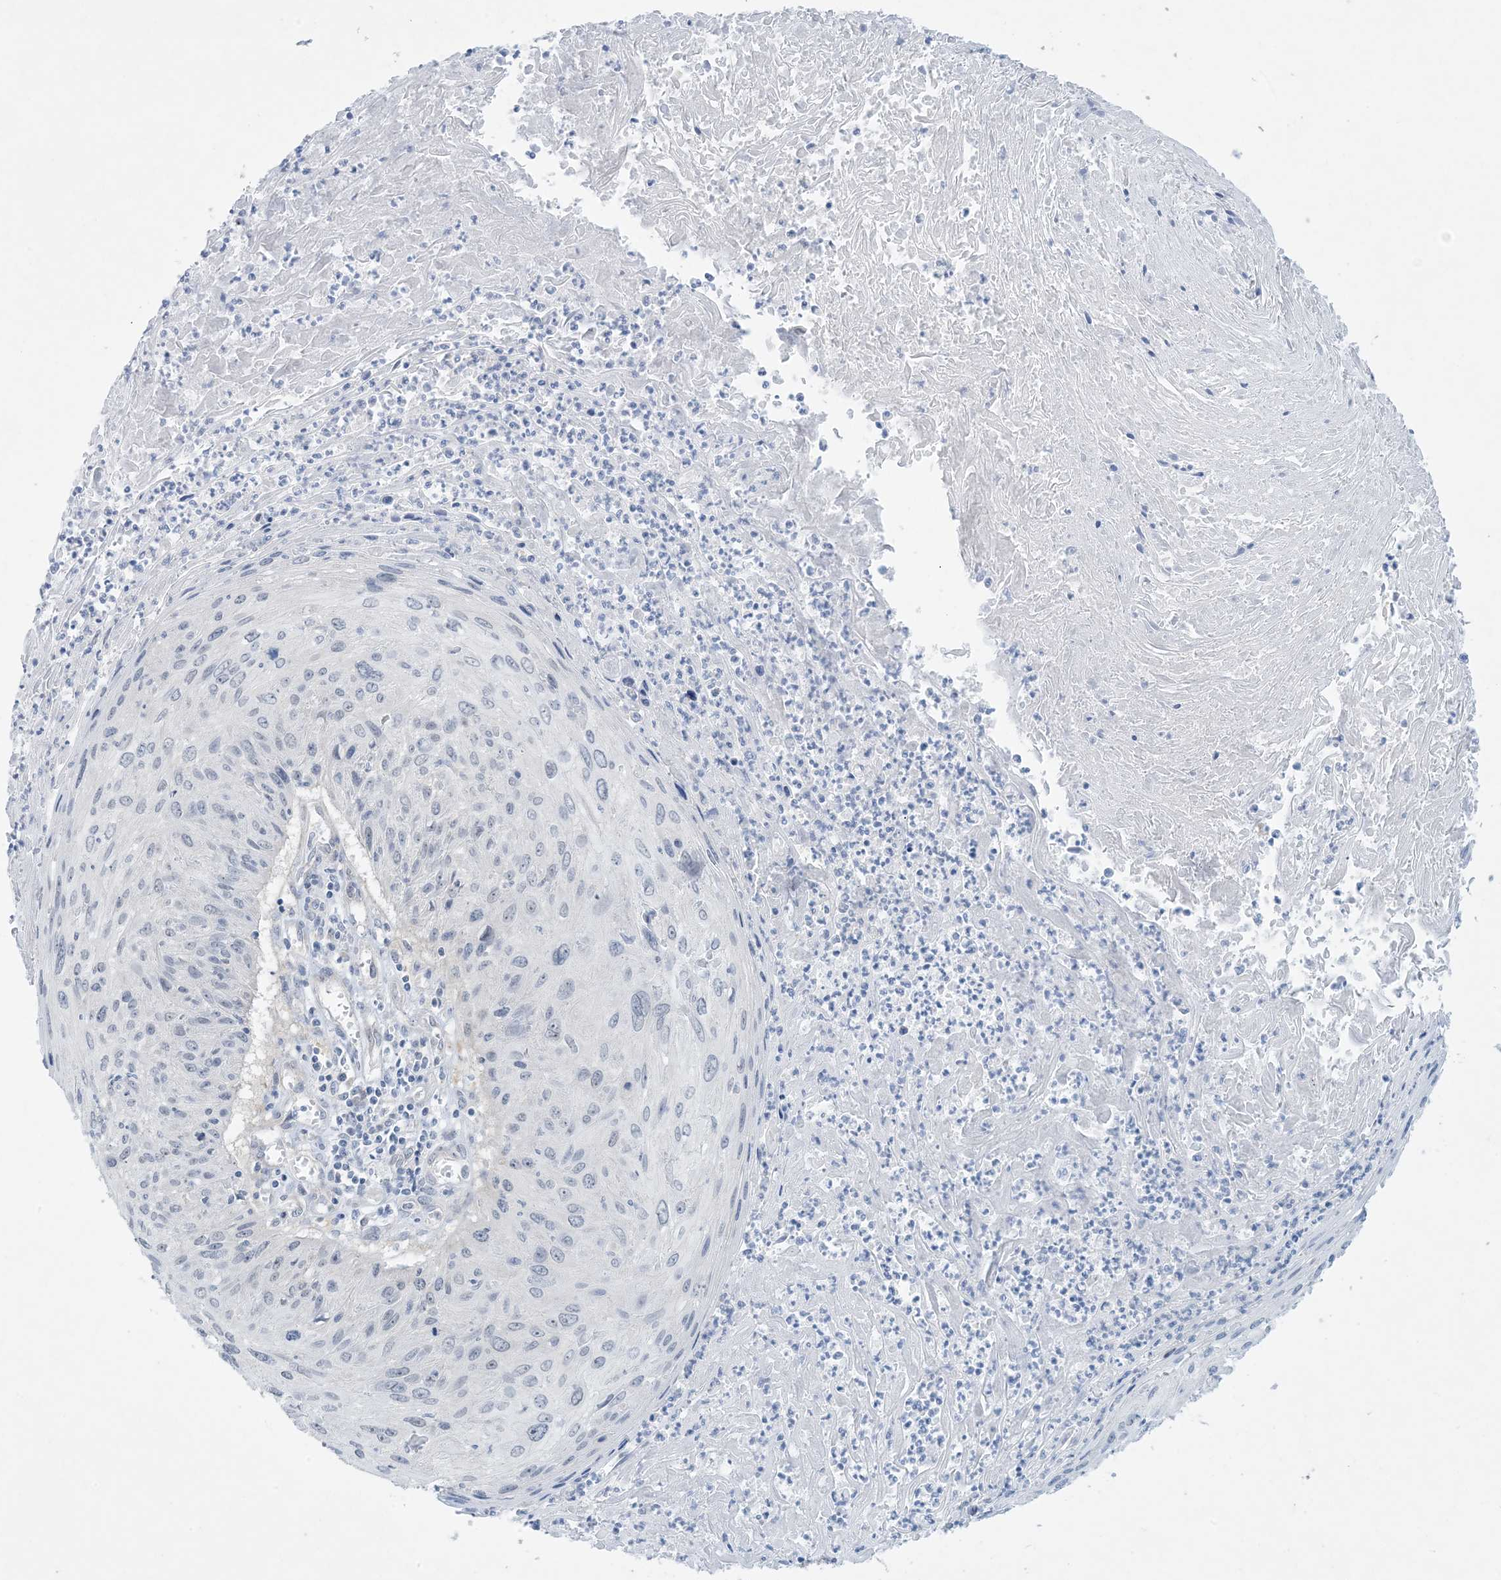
{"staining": {"intensity": "negative", "quantity": "none", "location": "none"}, "tissue": "cervical cancer", "cell_type": "Tumor cells", "image_type": "cancer", "snomed": [{"axis": "morphology", "description": "Squamous cell carcinoma, NOS"}, {"axis": "topography", "description": "Cervix"}], "caption": "This photomicrograph is of cervical cancer stained with immunohistochemistry (IHC) to label a protein in brown with the nuclei are counter-stained blue. There is no expression in tumor cells.", "gene": "MRPS18A", "patient": {"sex": "female", "age": 51}}